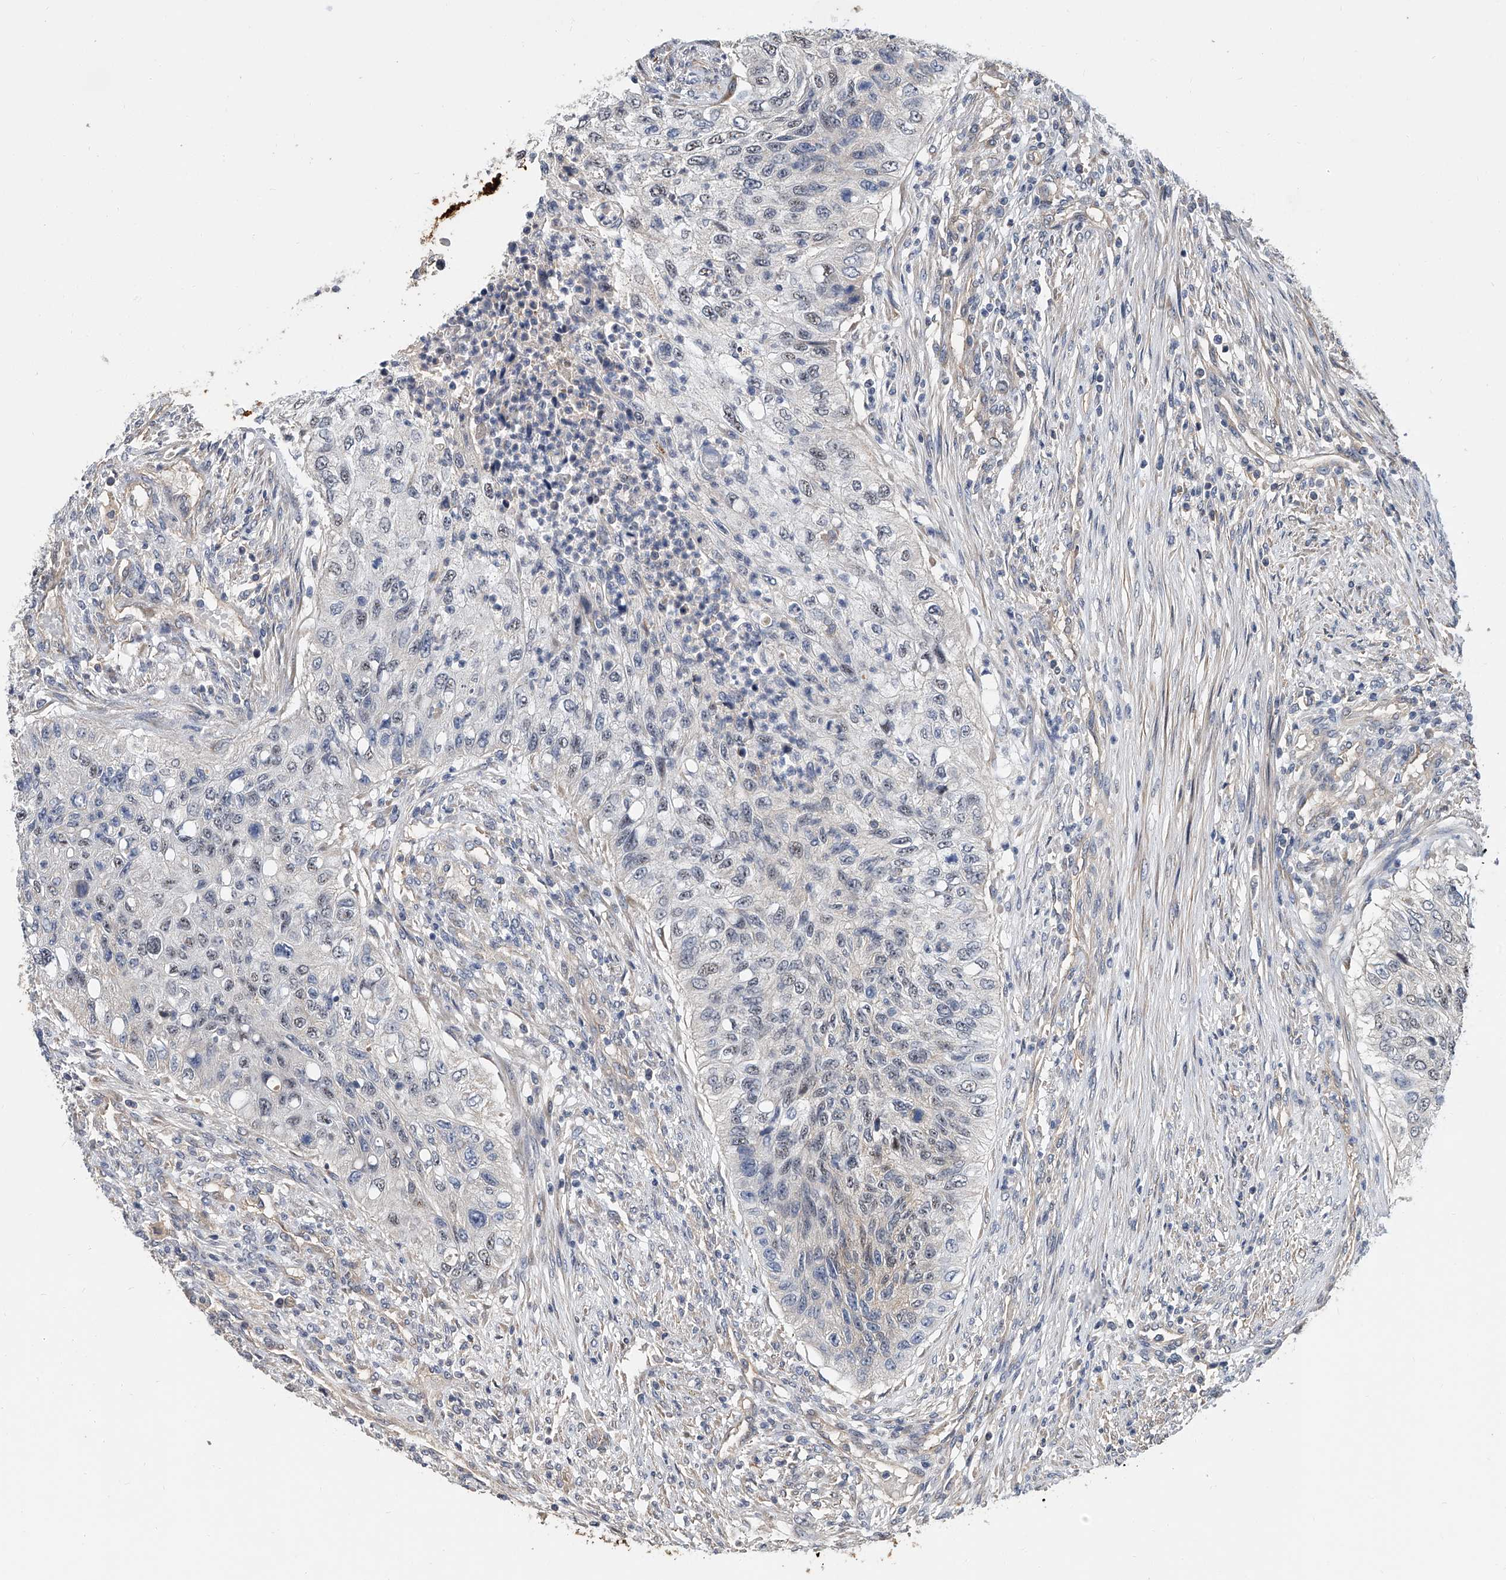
{"staining": {"intensity": "negative", "quantity": "none", "location": "none"}, "tissue": "urothelial cancer", "cell_type": "Tumor cells", "image_type": "cancer", "snomed": [{"axis": "morphology", "description": "Urothelial carcinoma, High grade"}, {"axis": "topography", "description": "Urinary bladder"}], "caption": "Protein analysis of urothelial carcinoma (high-grade) displays no significant expression in tumor cells. (DAB (3,3'-diaminobenzidine) immunohistochemistry (IHC) with hematoxylin counter stain).", "gene": "CD200", "patient": {"sex": "female", "age": 60}}